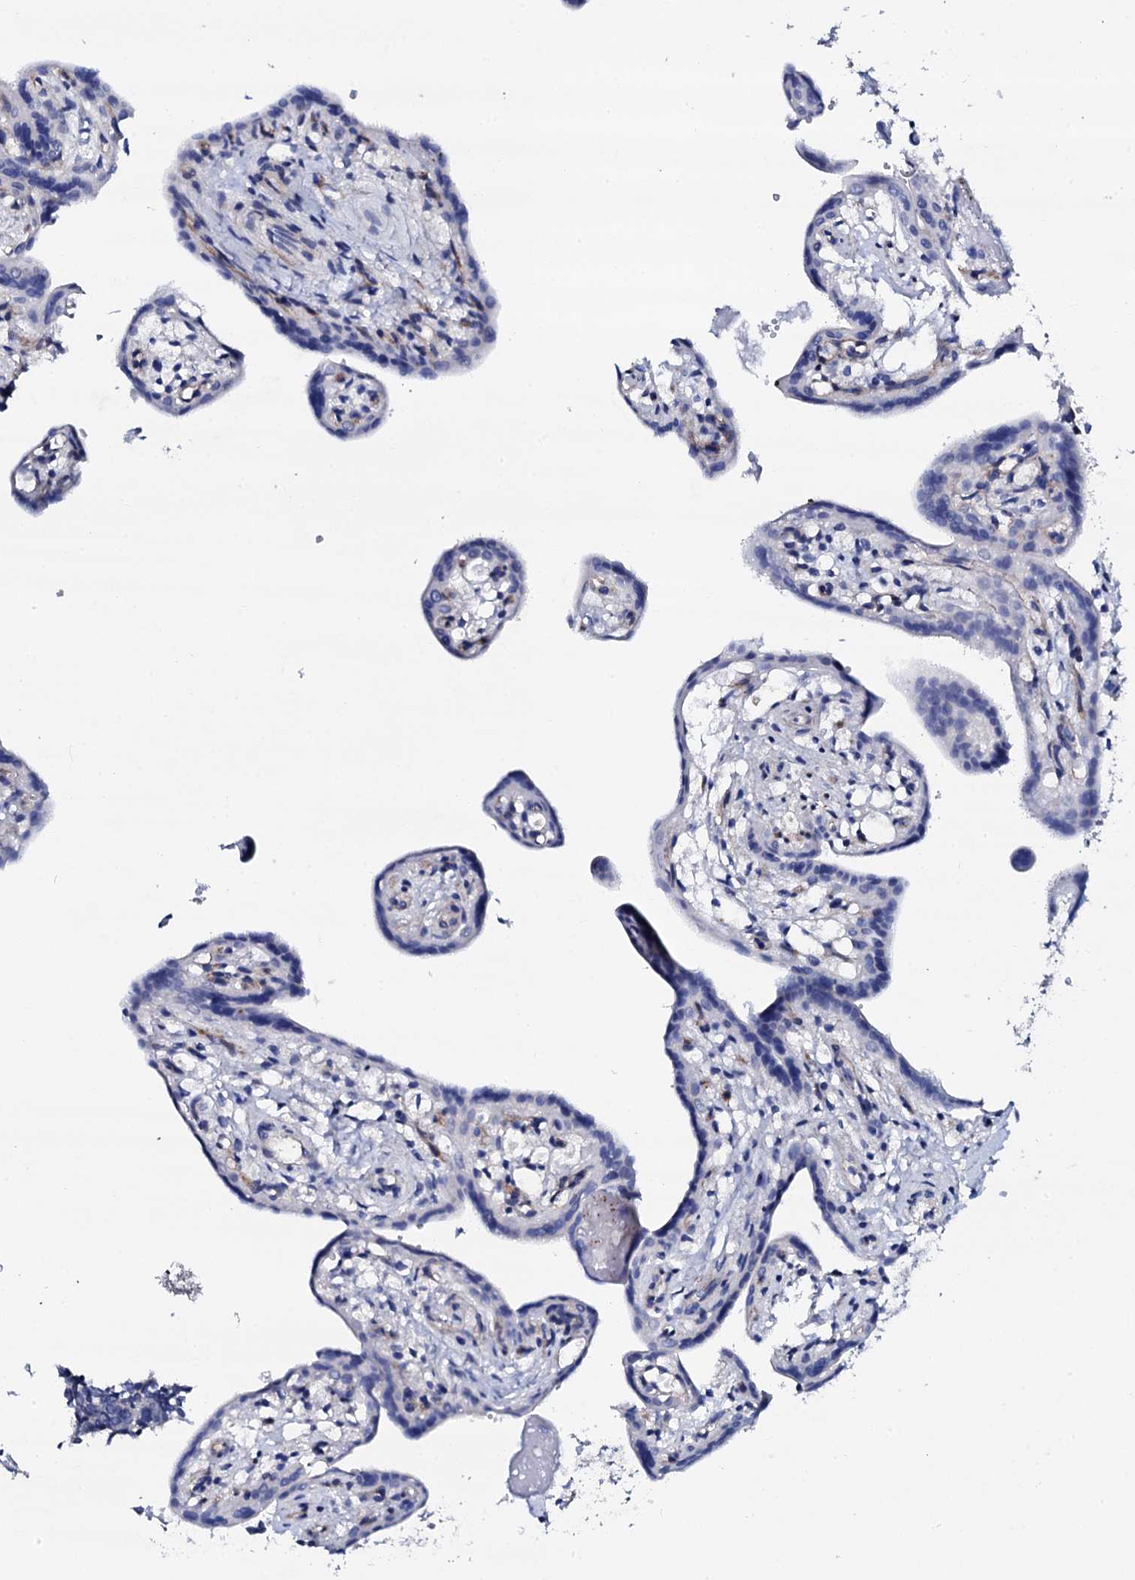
{"staining": {"intensity": "negative", "quantity": "none", "location": "none"}, "tissue": "placenta", "cell_type": "Trophoblastic cells", "image_type": "normal", "snomed": [{"axis": "morphology", "description": "Normal tissue, NOS"}, {"axis": "topography", "description": "Placenta"}], "caption": "This is an immunohistochemistry (IHC) image of unremarkable placenta. There is no positivity in trophoblastic cells.", "gene": "TRDN", "patient": {"sex": "female", "age": 37}}